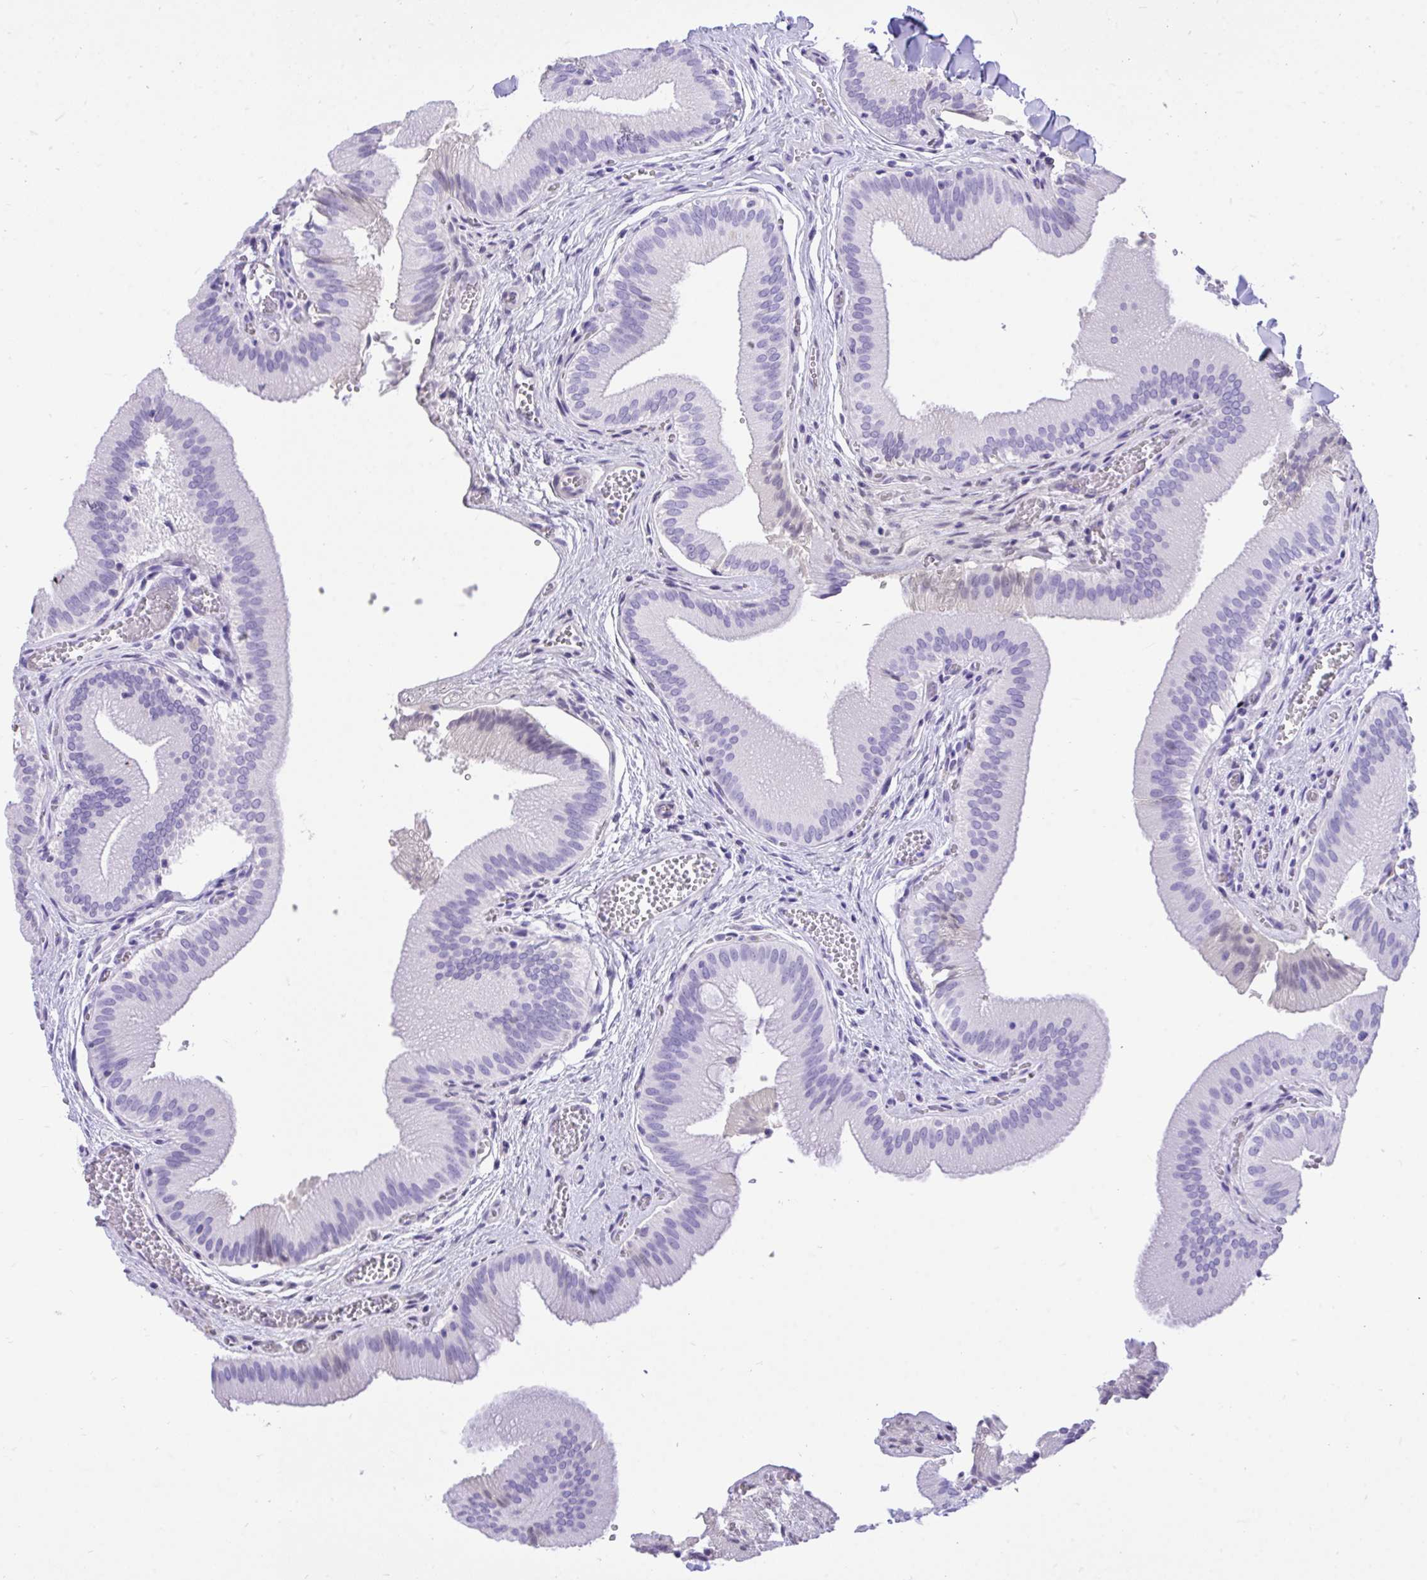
{"staining": {"intensity": "negative", "quantity": "none", "location": "none"}, "tissue": "gallbladder", "cell_type": "Glandular cells", "image_type": "normal", "snomed": [{"axis": "morphology", "description": "Normal tissue, NOS"}, {"axis": "topography", "description": "Gallbladder"}], "caption": "Protein analysis of normal gallbladder shows no significant expression in glandular cells.", "gene": "MON1A", "patient": {"sex": "male", "age": 17}}